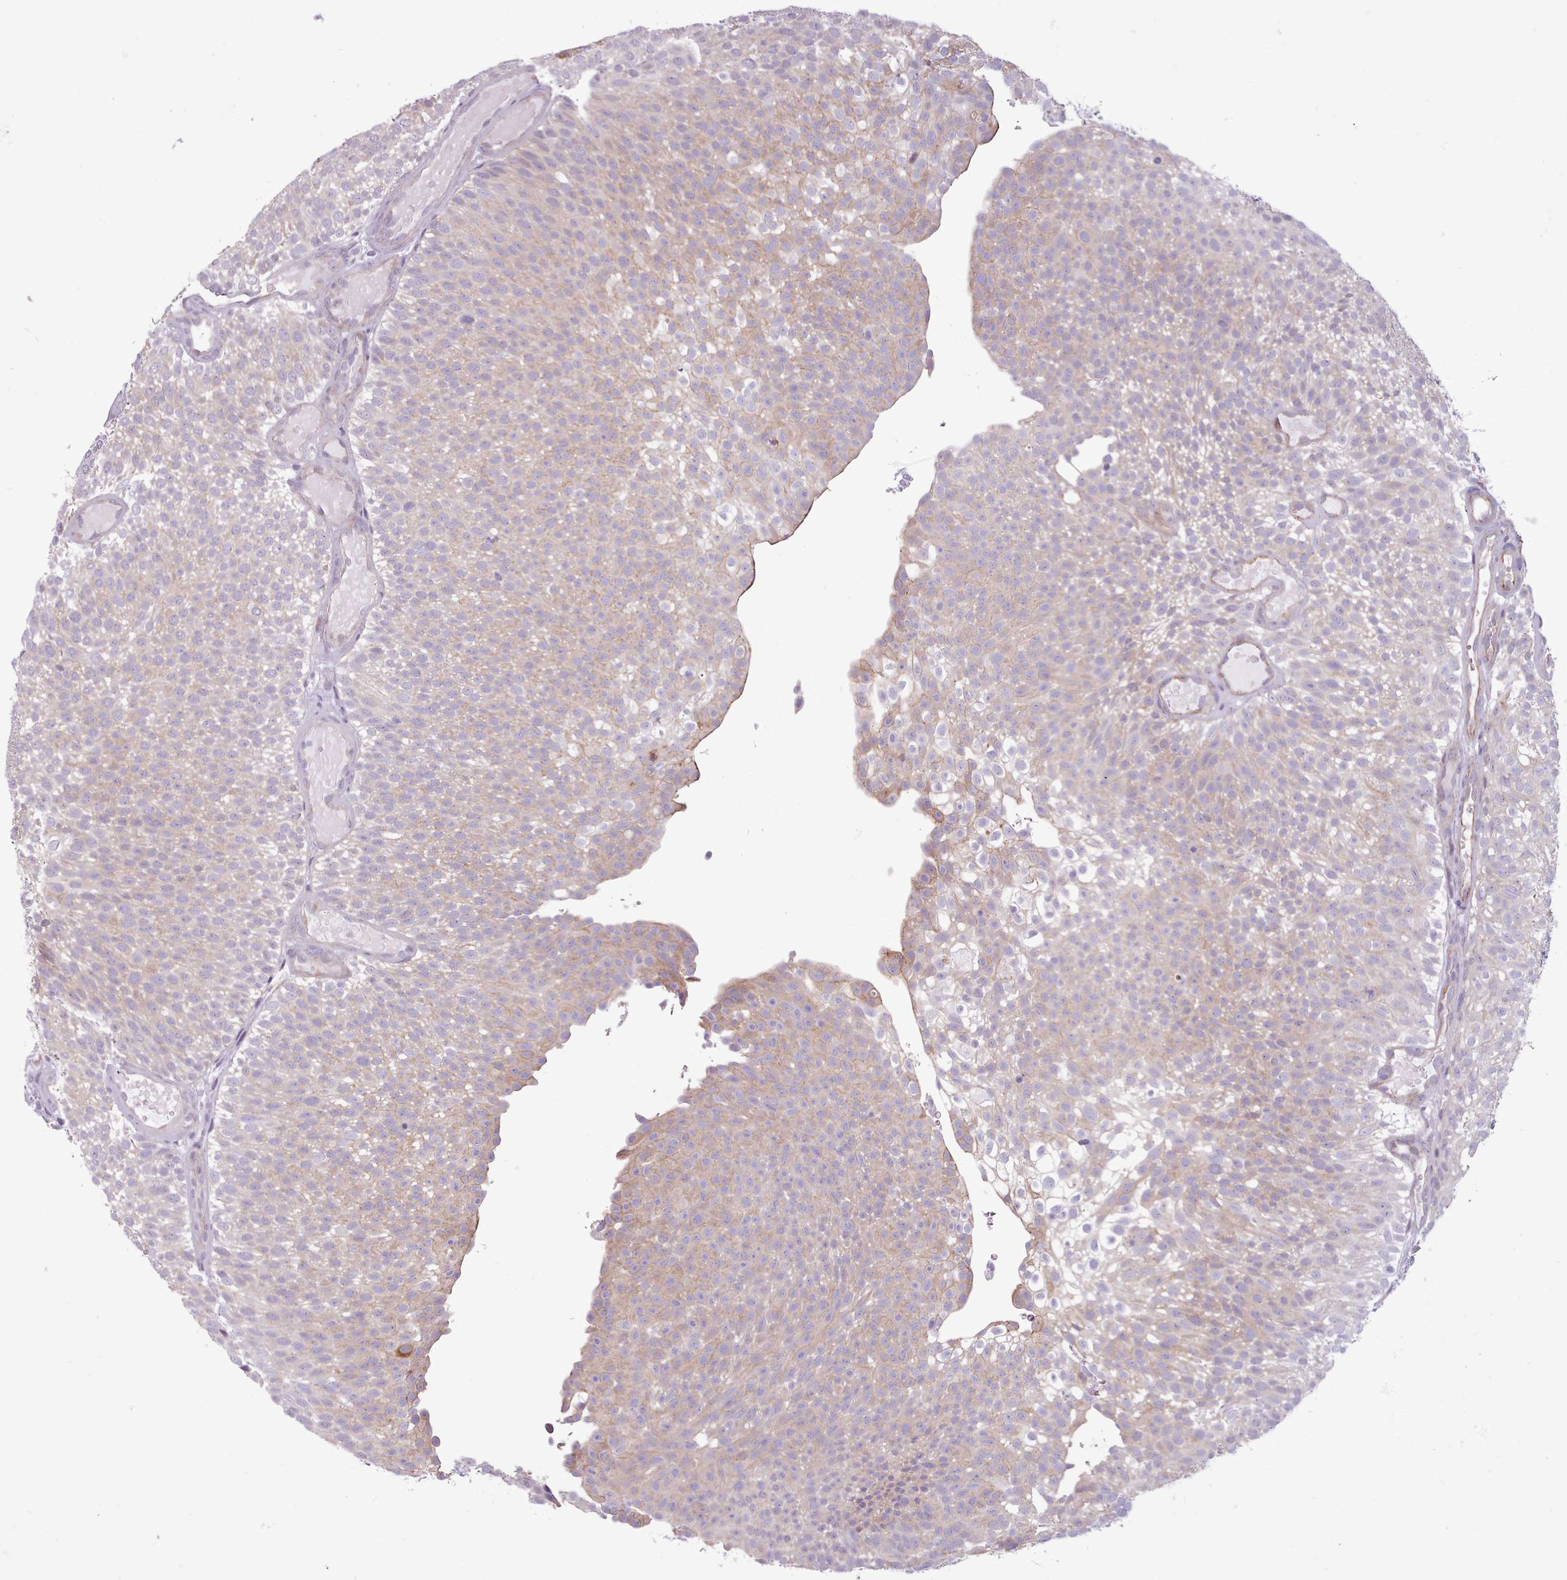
{"staining": {"intensity": "weak", "quantity": "25%-75%", "location": "cytoplasmic/membranous"}, "tissue": "urothelial cancer", "cell_type": "Tumor cells", "image_type": "cancer", "snomed": [{"axis": "morphology", "description": "Urothelial carcinoma, Low grade"}, {"axis": "topography", "description": "Urinary bladder"}], "caption": "Weak cytoplasmic/membranous positivity is present in approximately 25%-75% of tumor cells in urothelial carcinoma (low-grade). The staining was performed using DAB to visualize the protein expression in brown, while the nuclei were stained in blue with hematoxylin (Magnification: 20x).", "gene": "SLURP1", "patient": {"sex": "male", "age": 78}}